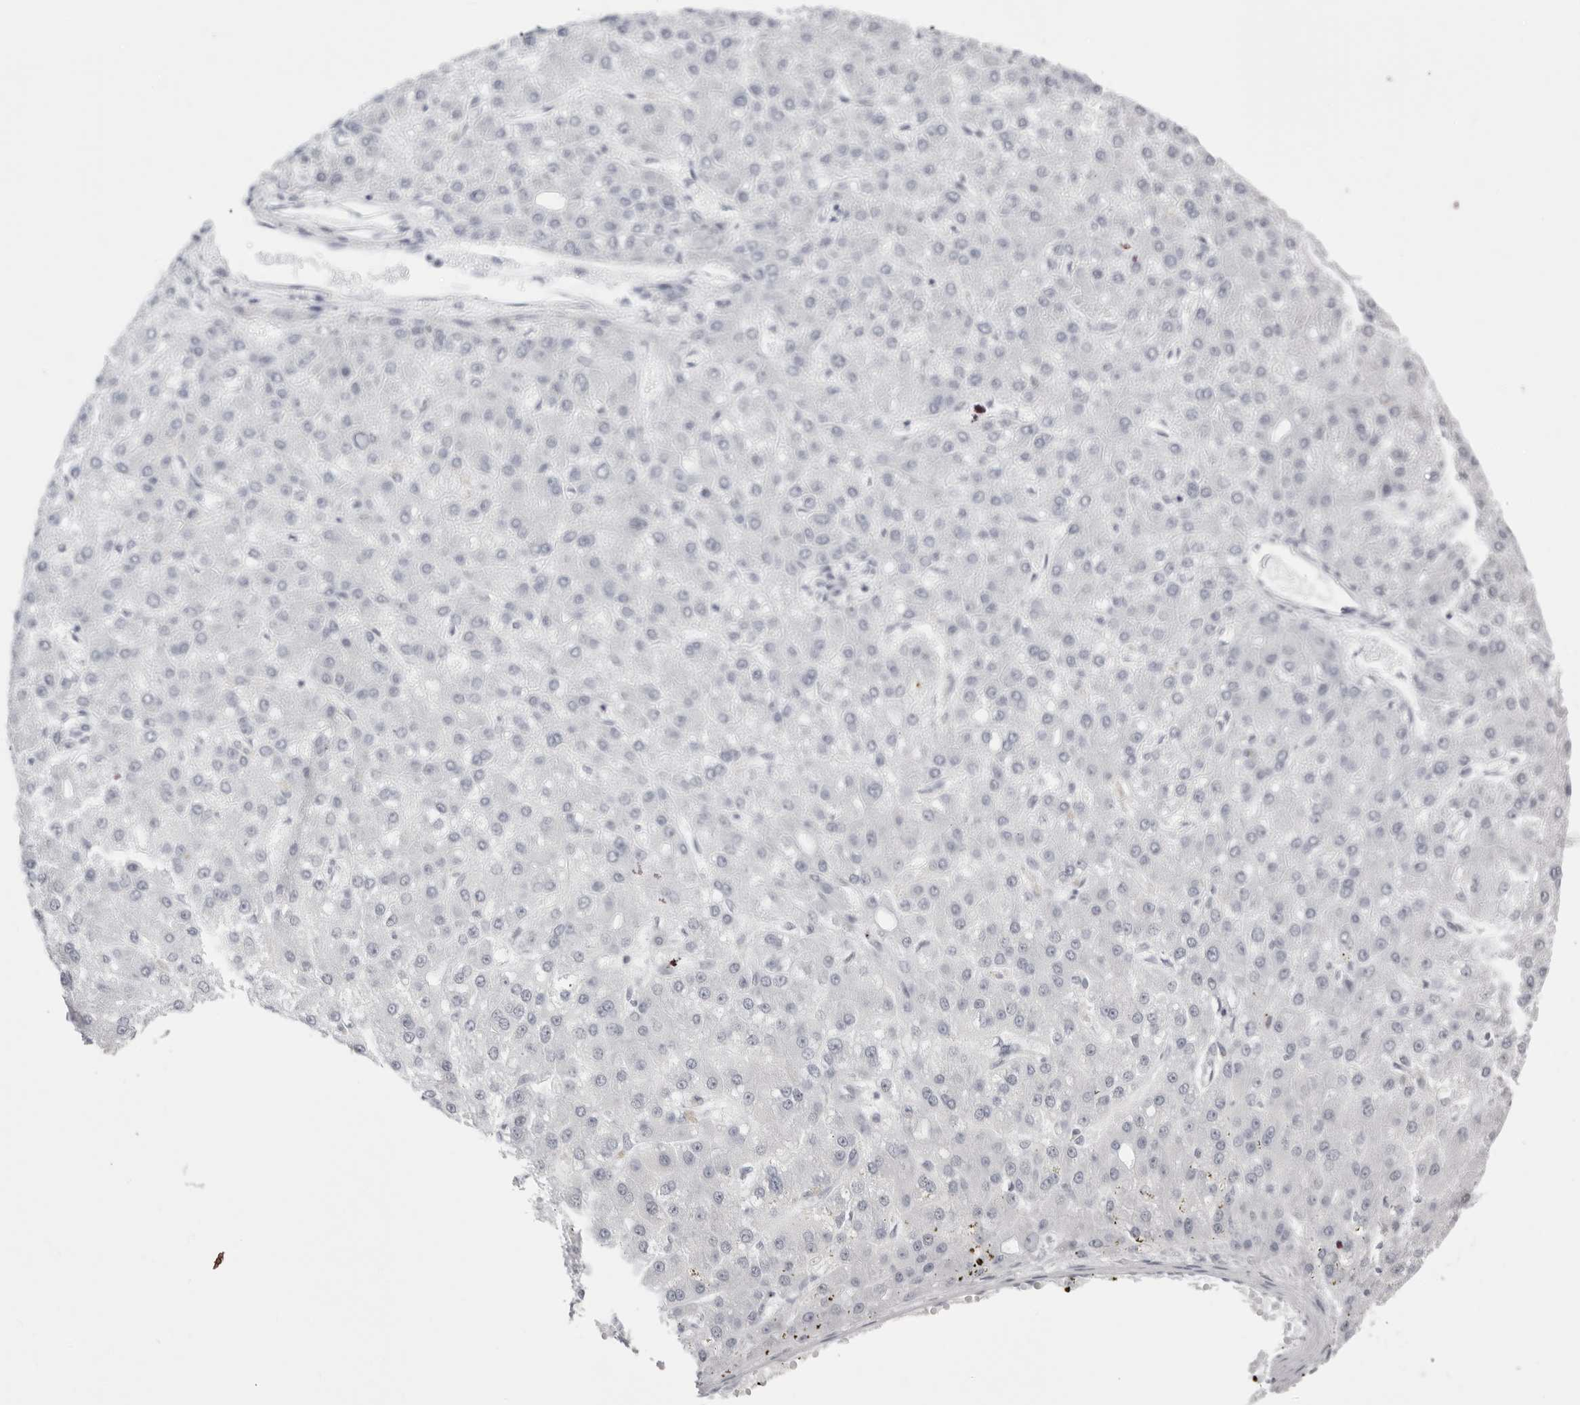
{"staining": {"intensity": "negative", "quantity": "none", "location": "none"}, "tissue": "liver cancer", "cell_type": "Tumor cells", "image_type": "cancer", "snomed": [{"axis": "morphology", "description": "Carcinoma, Hepatocellular, NOS"}, {"axis": "topography", "description": "Liver"}], "caption": "This is a histopathology image of immunohistochemistry (IHC) staining of liver cancer, which shows no expression in tumor cells.", "gene": "PPP2R5C", "patient": {"sex": "male", "age": 67}}